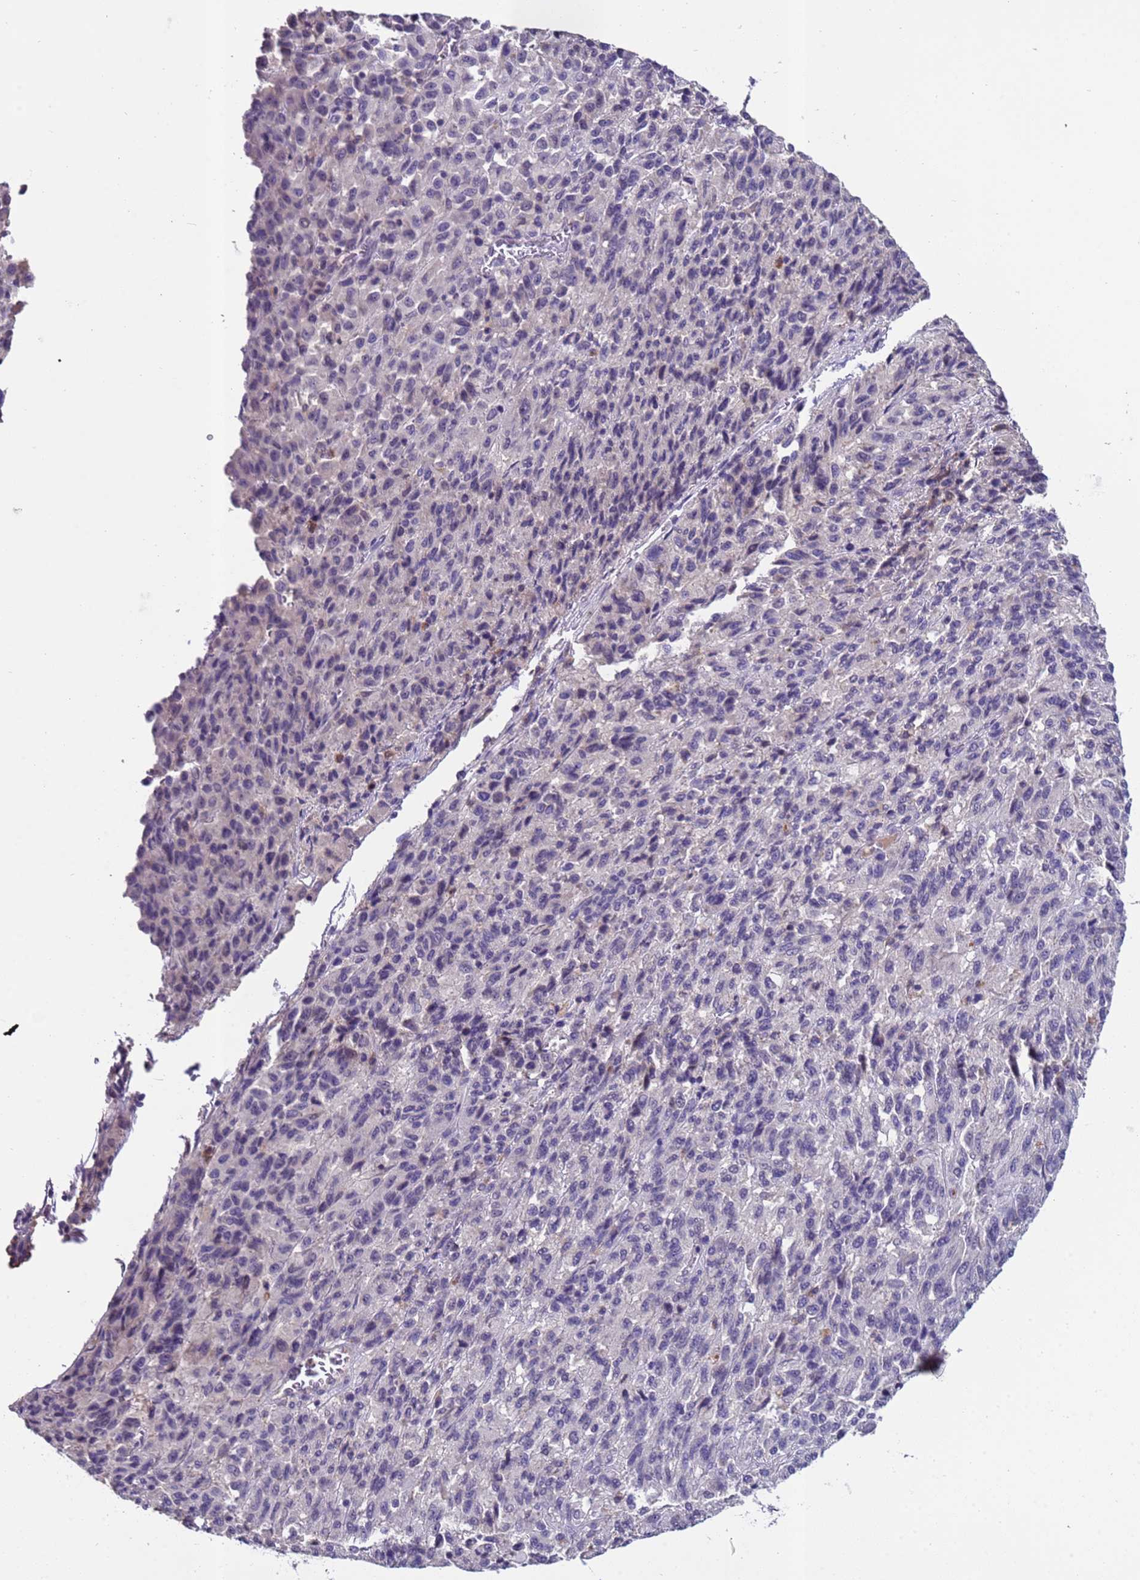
{"staining": {"intensity": "negative", "quantity": "none", "location": "none"}, "tissue": "melanoma", "cell_type": "Tumor cells", "image_type": "cancer", "snomed": [{"axis": "morphology", "description": "Malignant melanoma, Metastatic site"}, {"axis": "topography", "description": "Lung"}], "caption": "The photomicrograph displays no staining of tumor cells in malignant melanoma (metastatic site). The staining is performed using DAB (3,3'-diaminobenzidine) brown chromogen with nuclei counter-stained in using hematoxylin.", "gene": "ZNF248", "patient": {"sex": "male", "age": 64}}